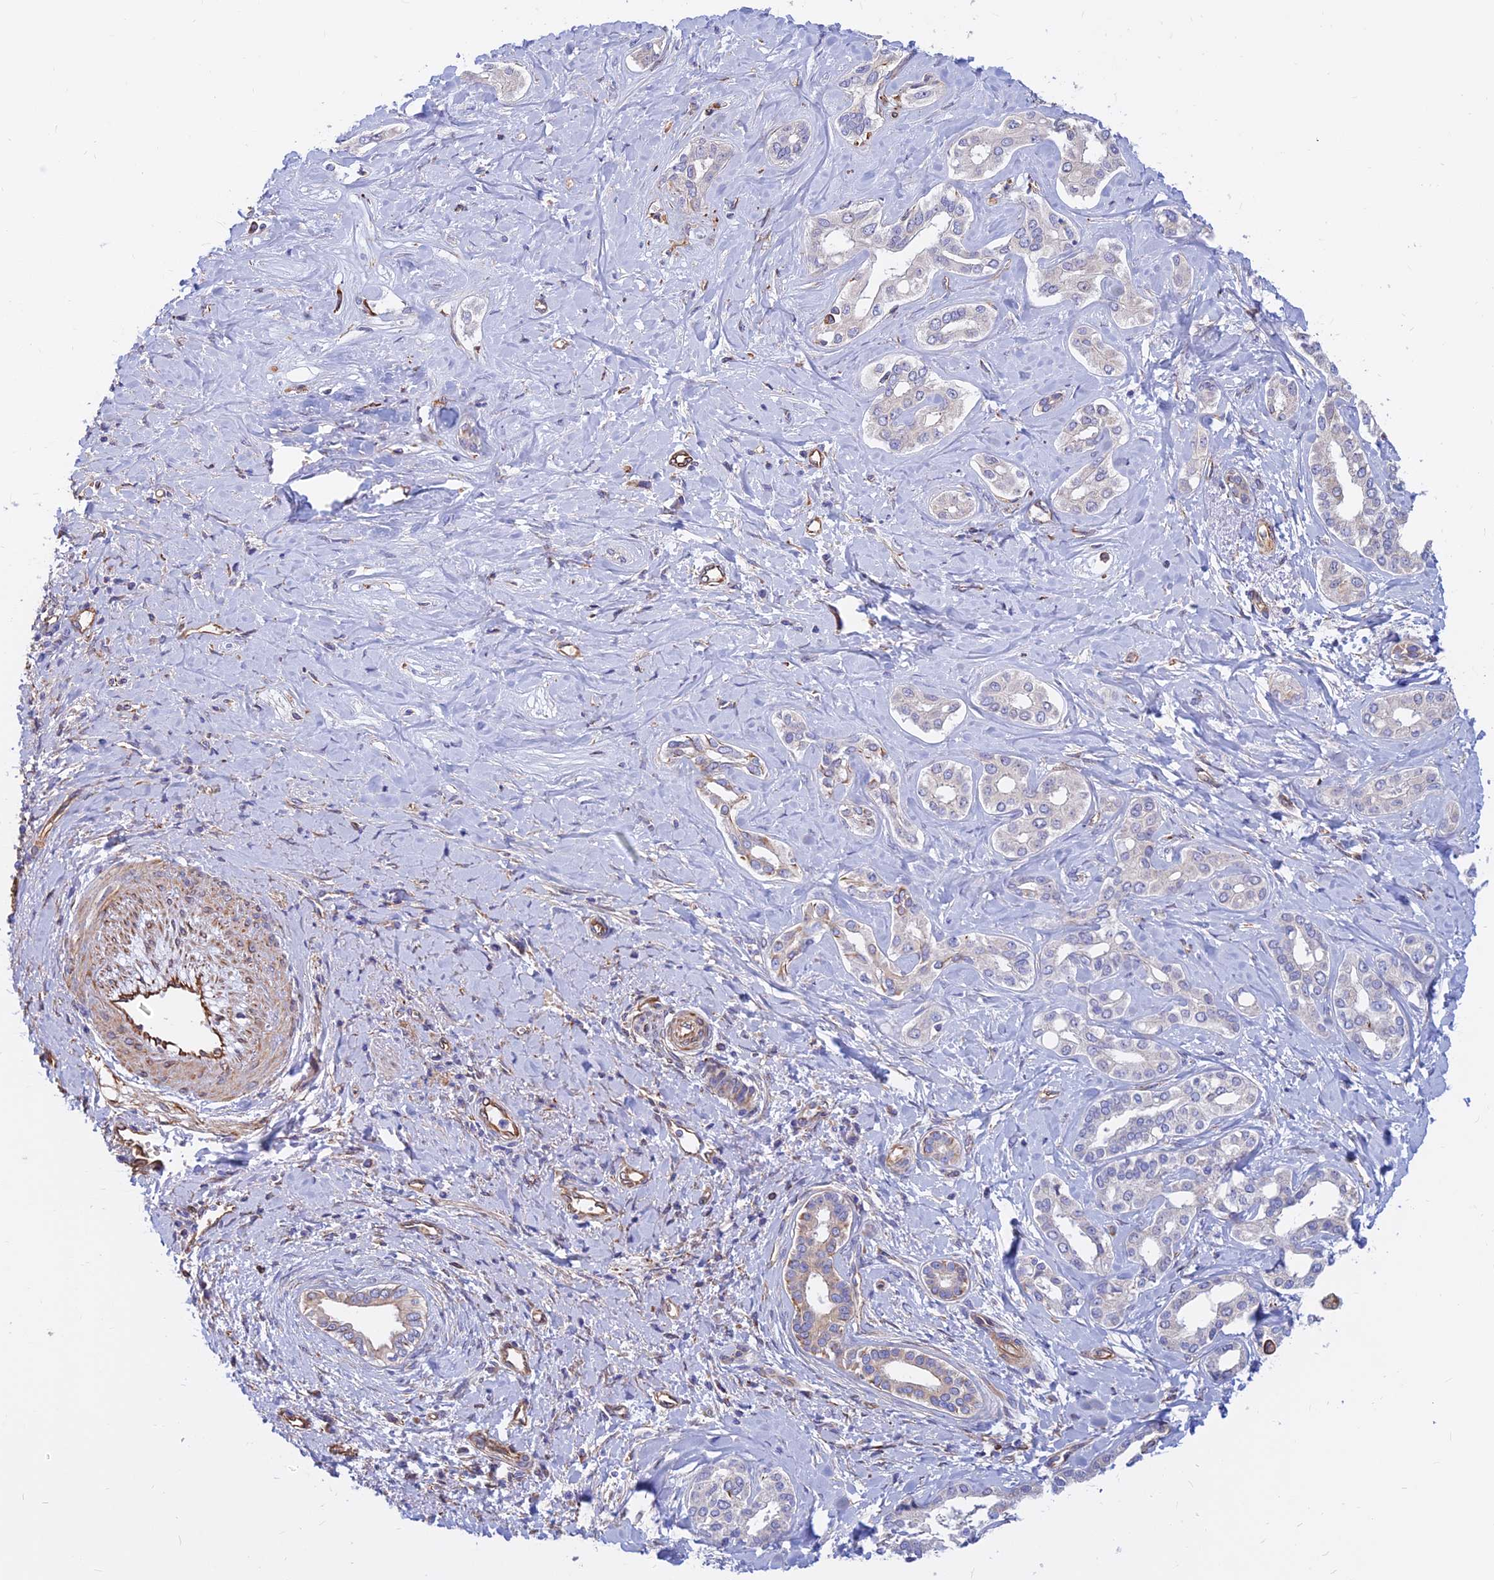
{"staining": {"intensity": "negative", "quantity": "none", "location": "none"}, "tissue": "liver cancer", "cell_type": "Tumor cells", "image_type": "cancer", "snomed": [{"axis": "morphology", "description": "Cholangiocarcinoma"}, {"axis": "topography", "description": "Liver"}], "caption": "Immunohistochemistry of human liver cancer reveals no positivity in tumor cells. (IHC, brightfield microscopy, high magnification).", "gene": "CDK18", "patient": {"sex": "female", "age": 77}}